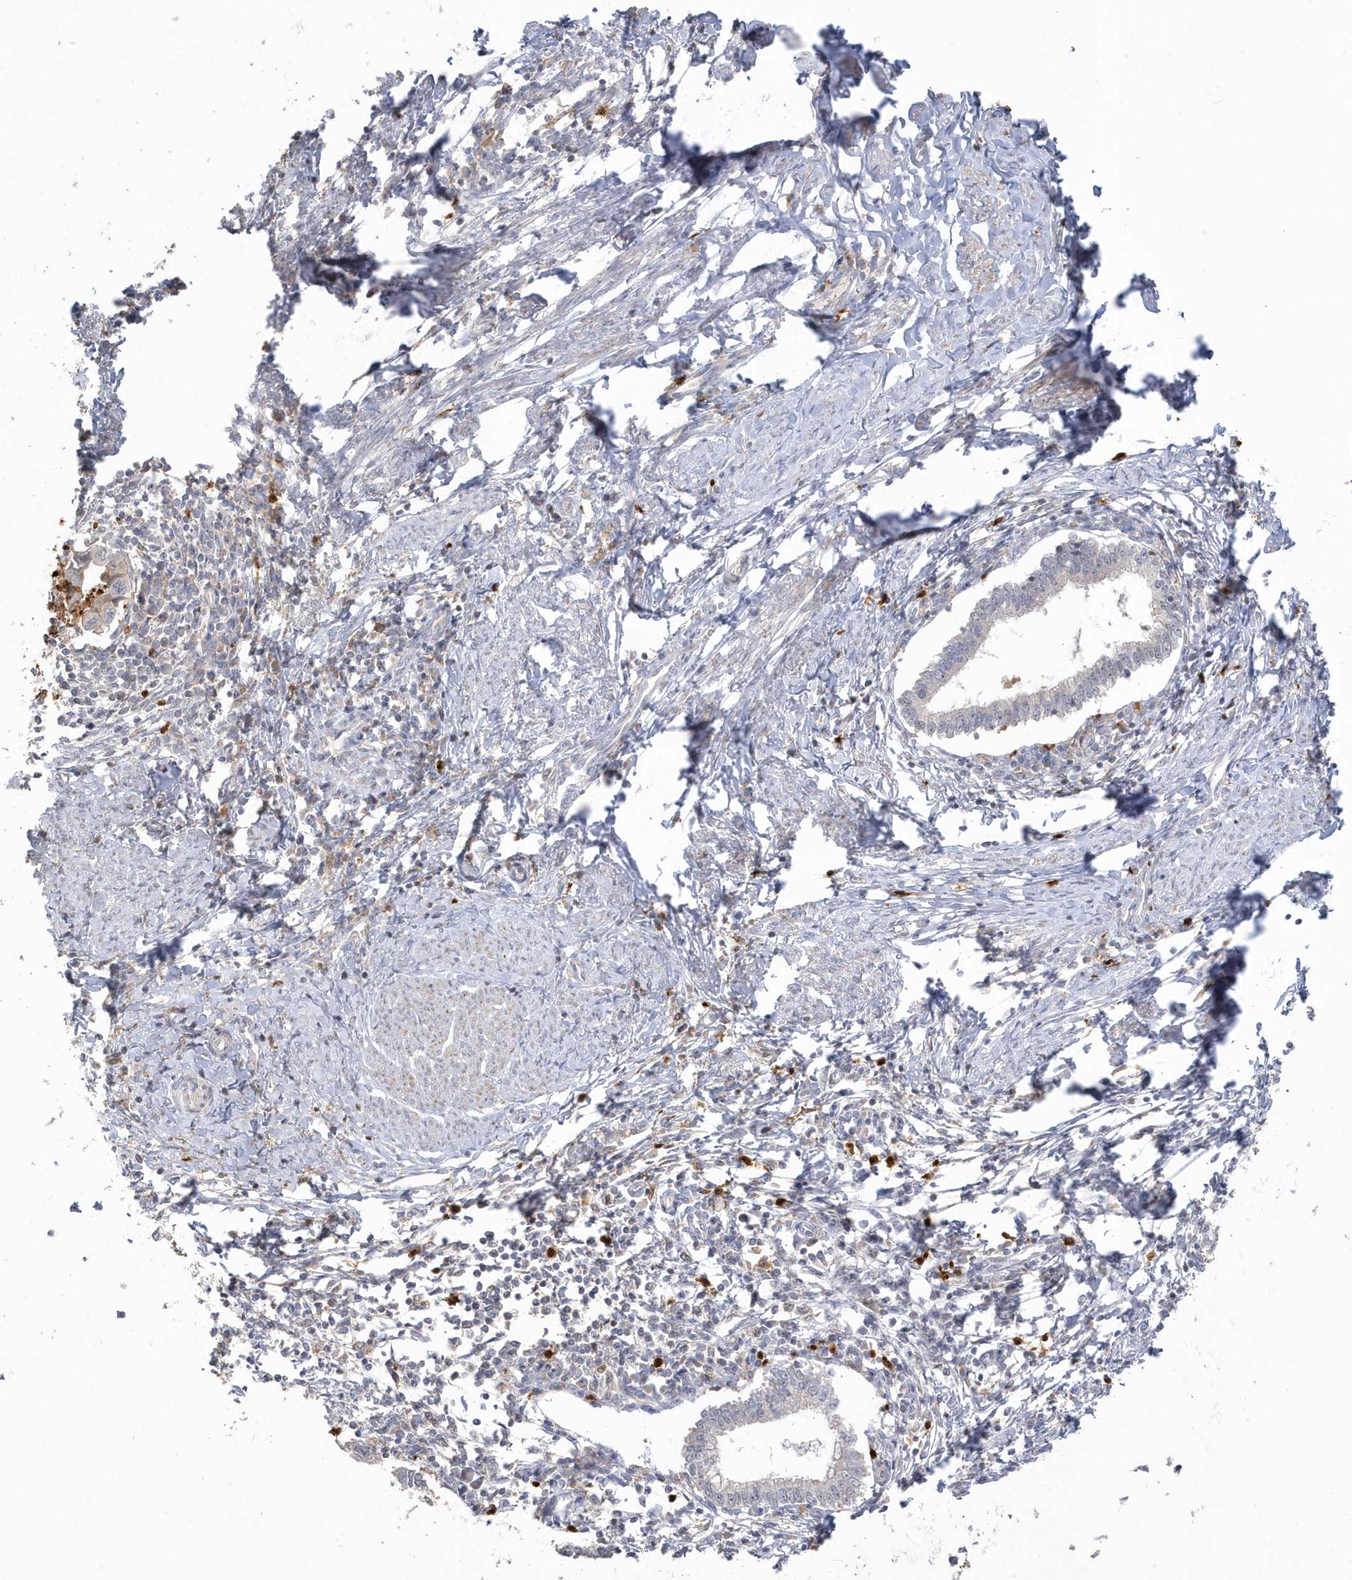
{"staining": {"intensity": "negative", "quantity": "none", "location": "none"}, "tissue": "cervical cancer", "cell_type": "Tumor cells", "image_type": "cancer", "snomed": [{"axis": "morphology", "description": "Adenocarcinoma, NOS"}, {"axis": "topography", "description": "Cervix"}], "caption": "Tumor cells show no significant staining in adenocarcinoma (cervical). (DAB (3,3'-diaminobenzidine) IHC with hematoxylin counter stain).", "gene": "NAF1", "patient": {"sex": "female", "age": 36}}